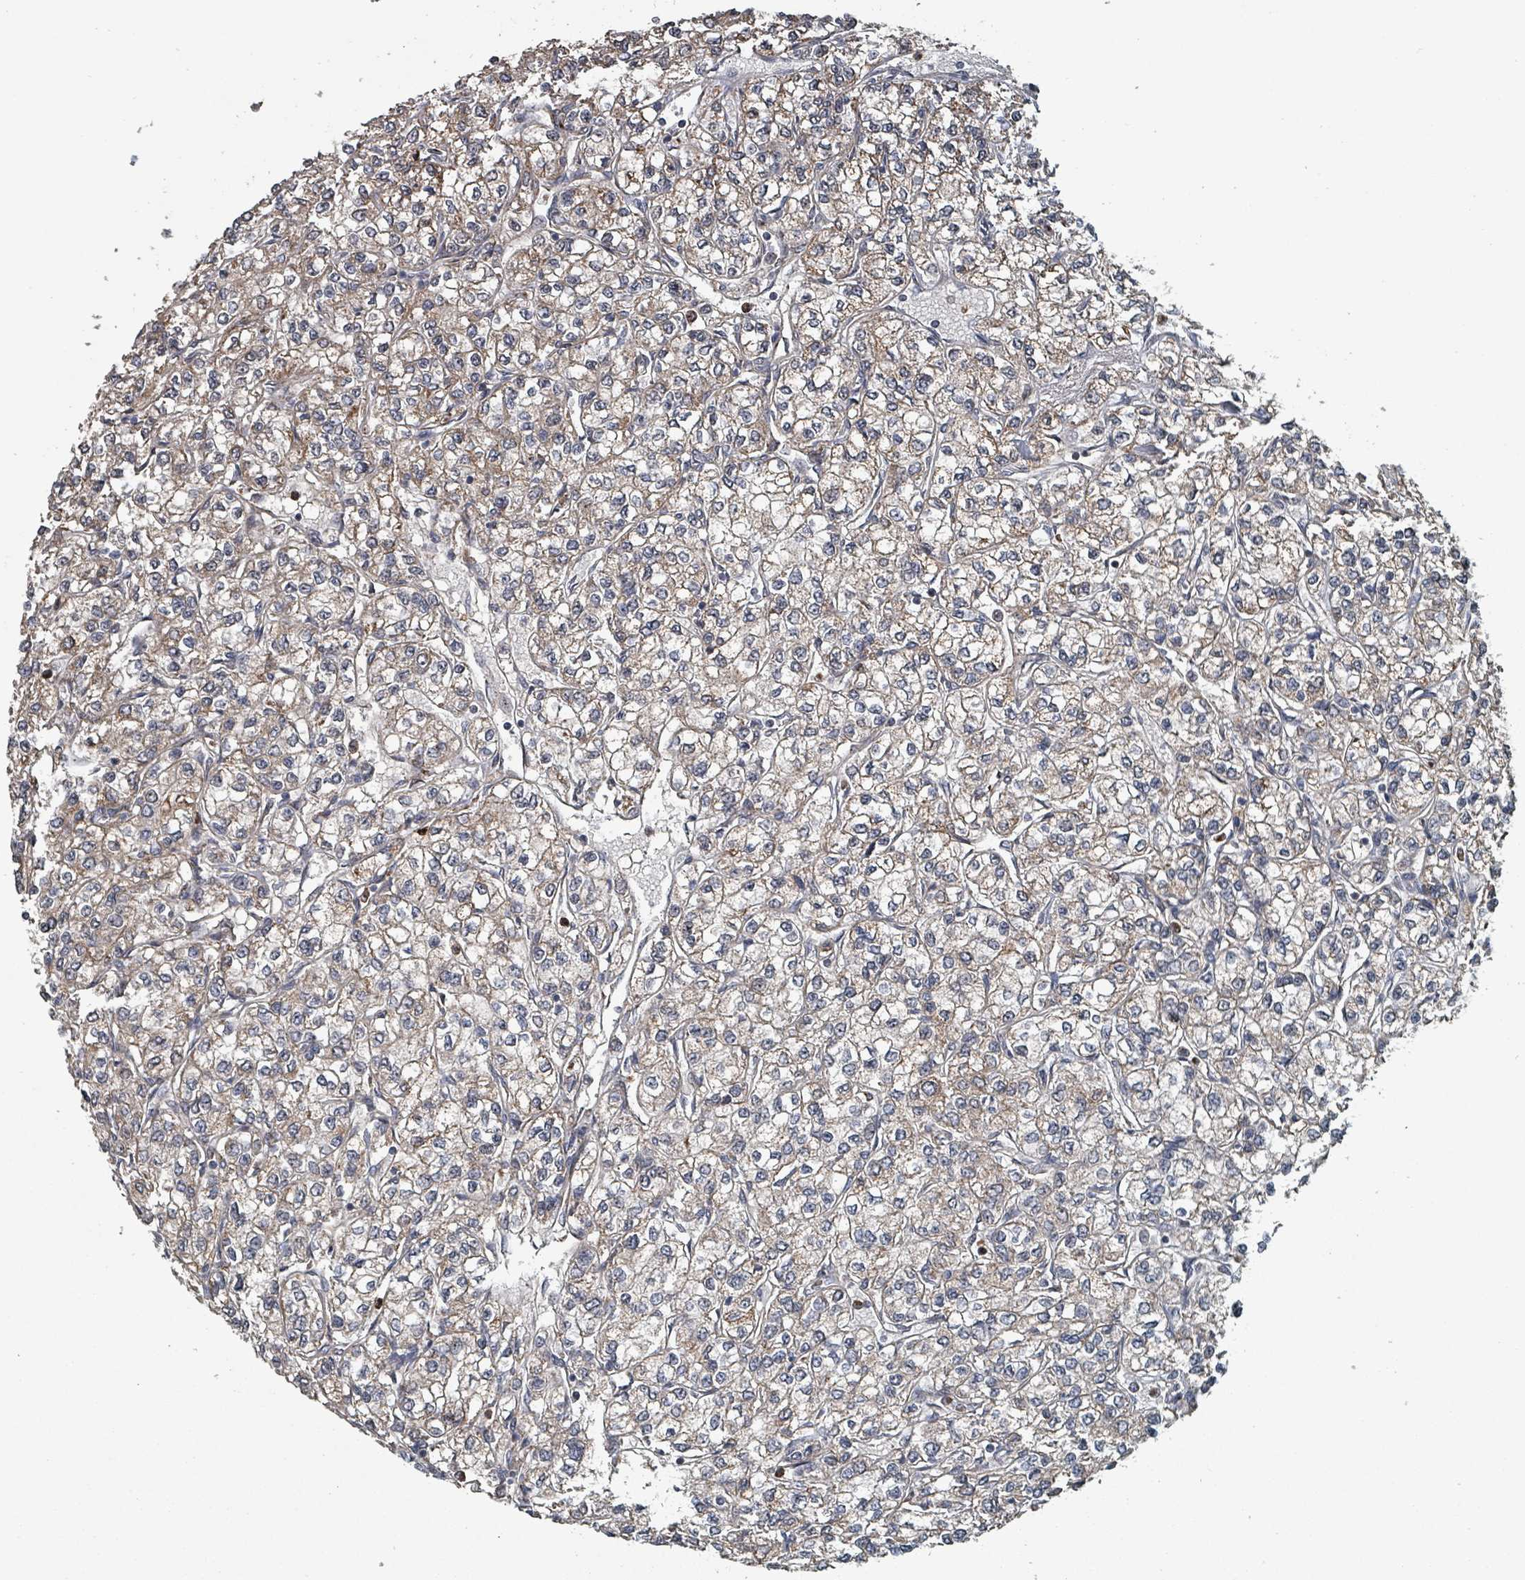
{"staining": {"intensity": "weak", "quantity": "25%-75%", "location": "cytoplasmic/membranous"}, "tissue": "renal cancer", "cell_type": "Tumor cells", "image_type": "cancer", "snomed": [{"axis": "morphology", "description": "Adenocarcinoma, NOS"}, {"axis": "topography", "description": "Kidney"}], "caption": "Weak cytoplasmic/membranous protein positivity is seen in approximately 25%-75% of tumor cells in renal cancer. (DAB (3,3'-diaminobenzidine) = brown stain, brightfield microscopy at high magnification).", "gene": "MRPL4", "patient": {"sex": "male", "age": 80}}